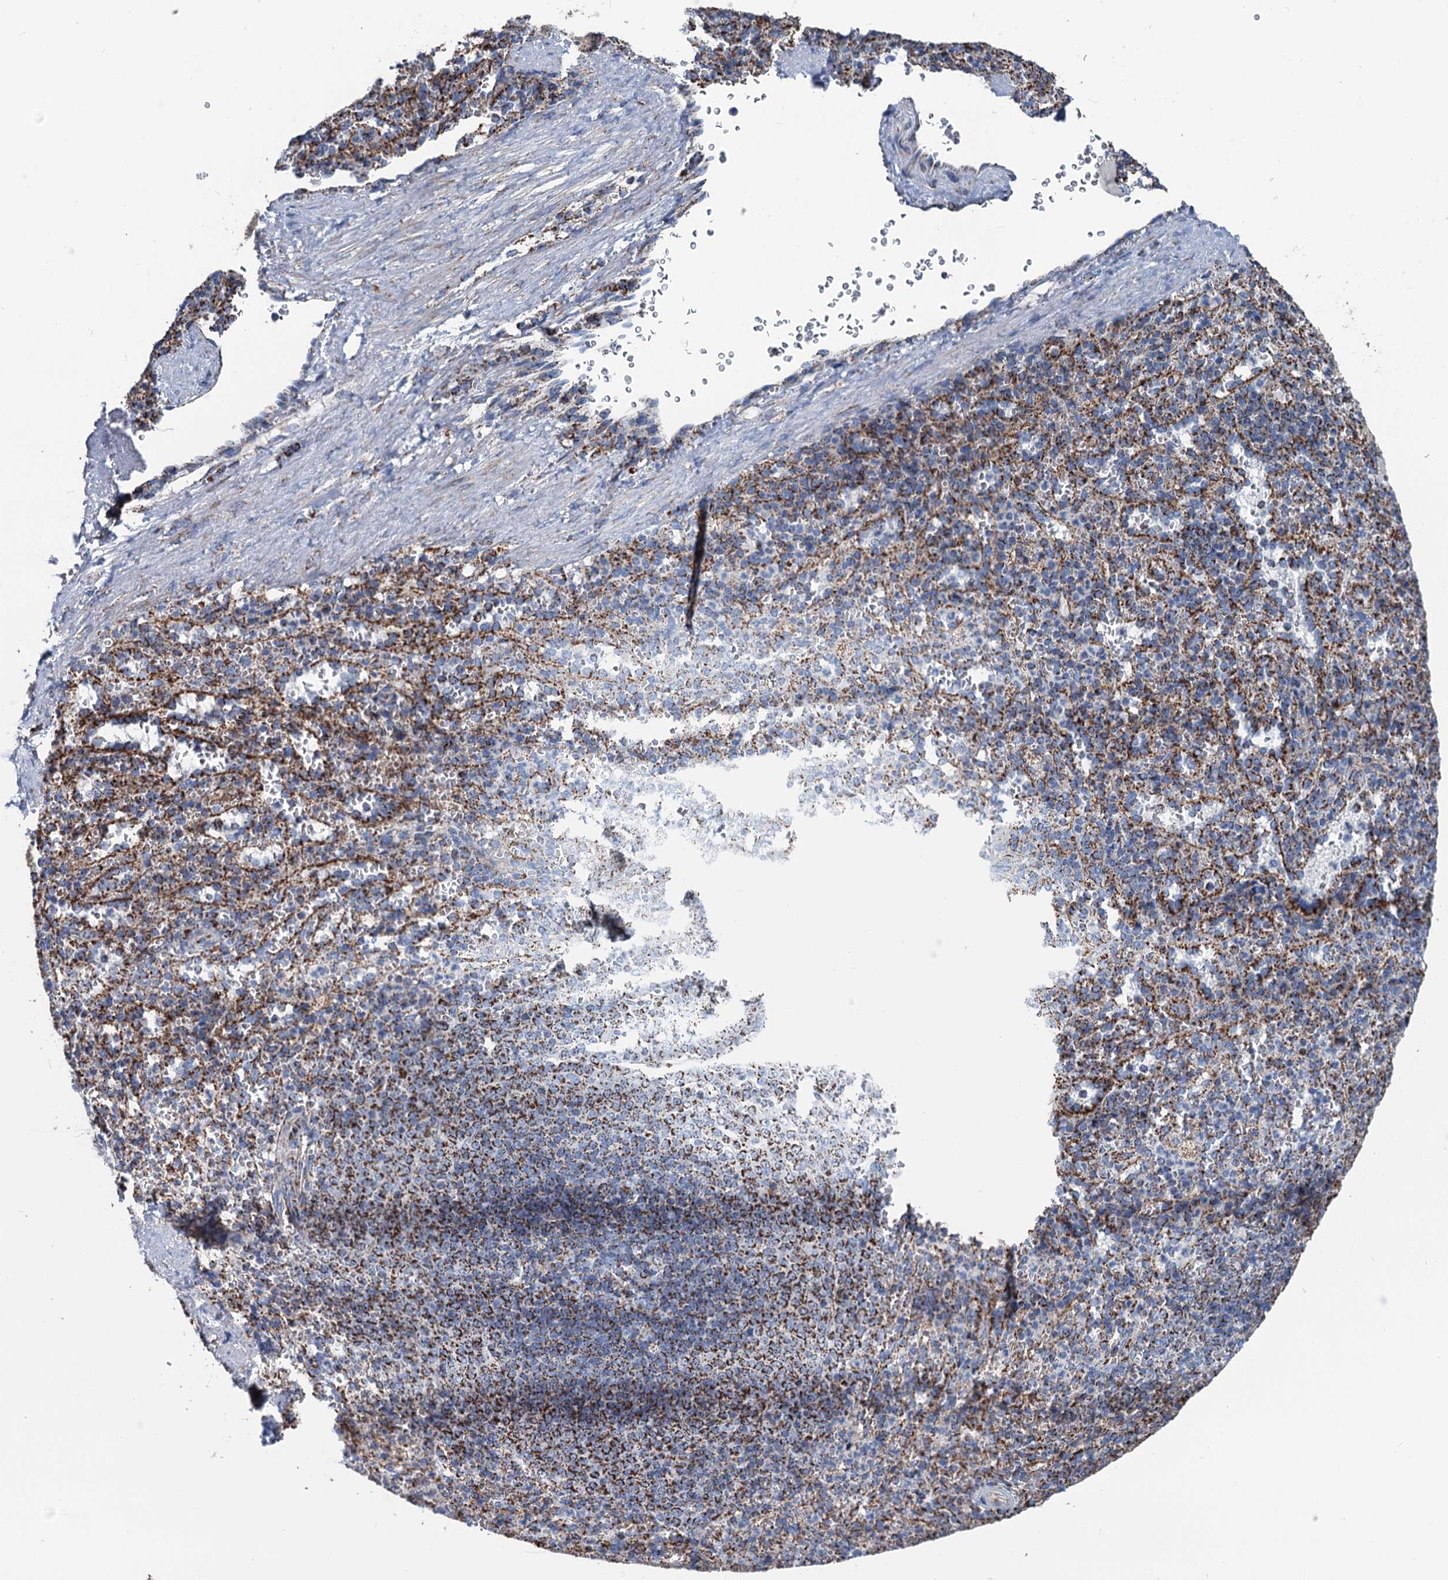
{"staining": {"intensity": "strong", "quantity": "25%-75%", "location": "cytoplasmic/membranous"}, "tissue": "spleen", "cell_type": "Cells in red pulp", "image_type": "normal", "snomed": [{"axis": "morphology", "description": "Normal tissue, NOS"}, {"axis": "topography", "description": "Spleen"}], "caption": "Spleen stained with a protein marker shows strong staining in cells in red pulp.", "gene": "IVD", "patient": {"sex": "female", "age": 21}}